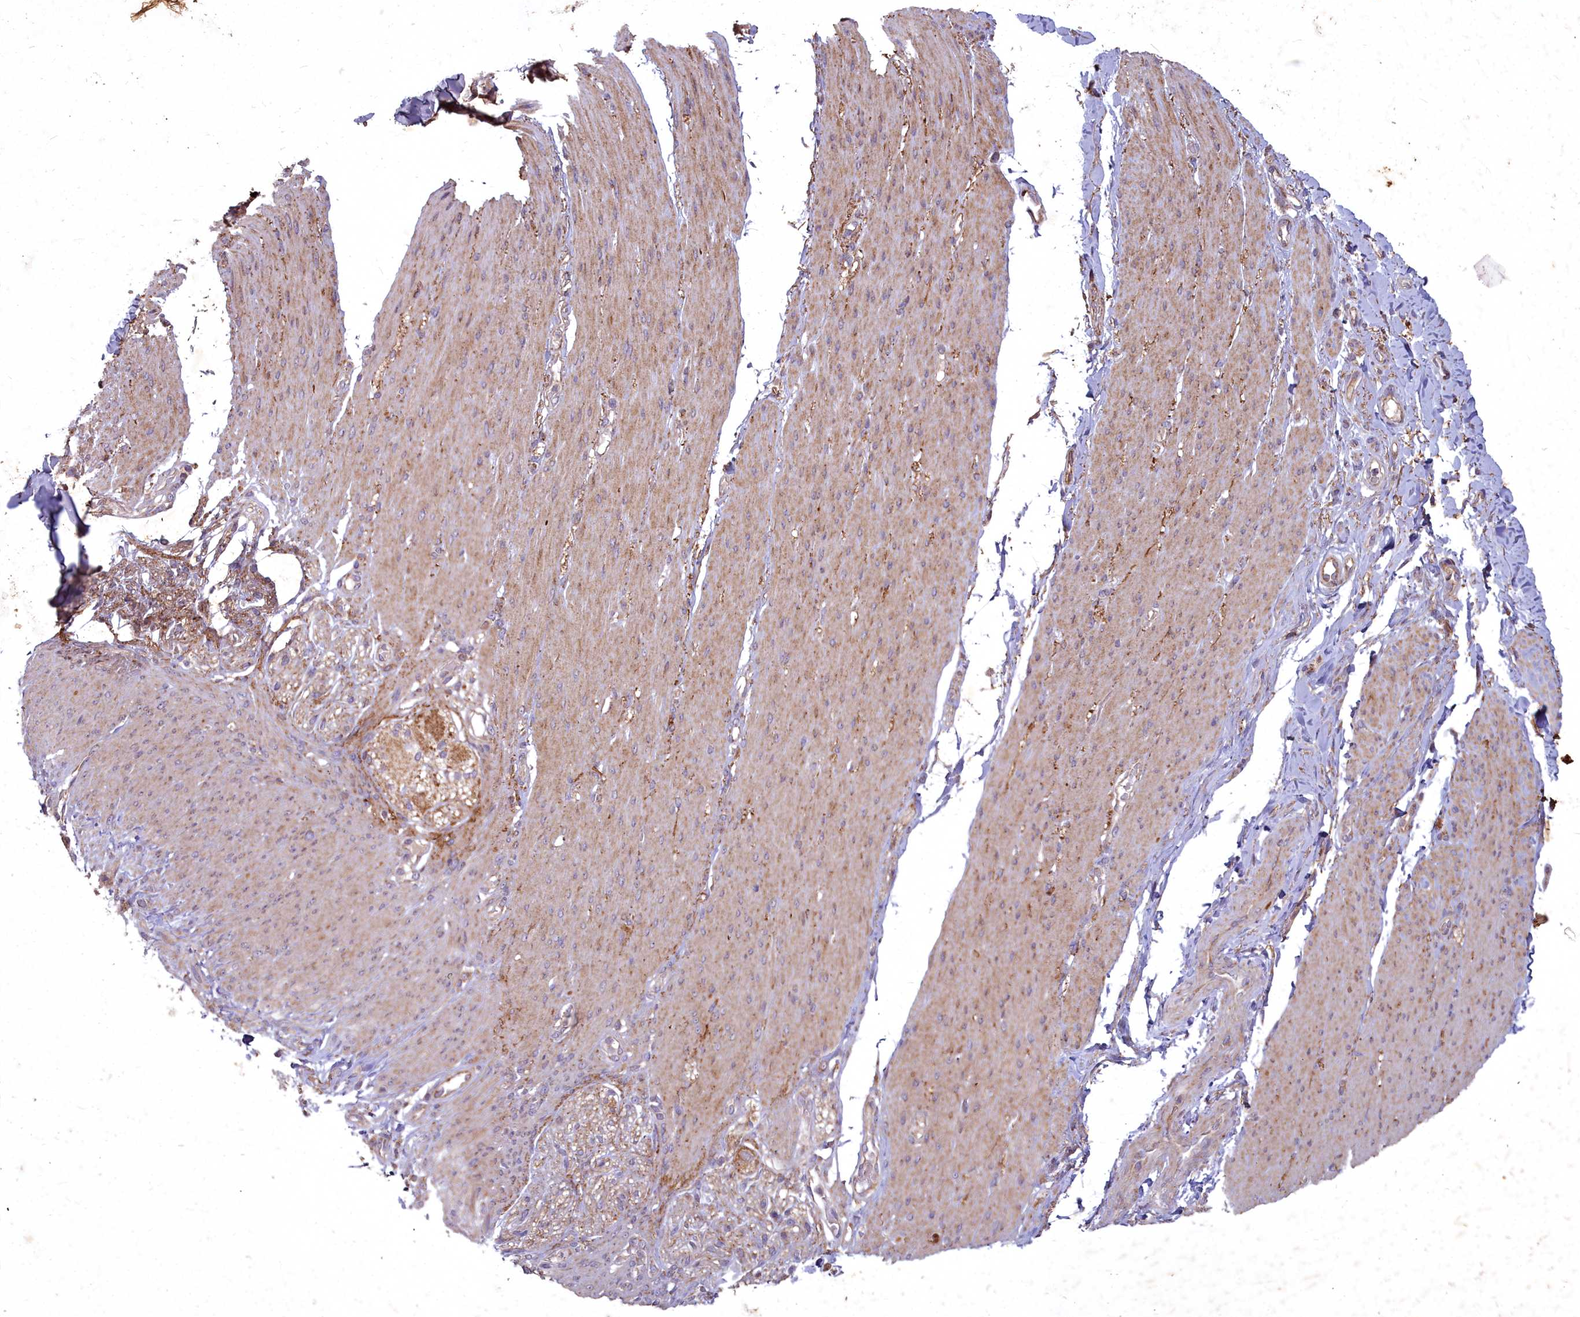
{"staining": {"intensity": "moderate", "quantity": ">75%", "location": "cytoplasmic/membranous"}, "tissue": "adipose tissue", "cell_type": "Adipocytes", "image_type": "normal", "snomed": [{"axis": "morphology", "description": "Normal tissue, NOS"}, {"axis": "topography", "description": "Colon"}, {"axis": "topography", "description": "Peripheral nerve tissue"}], "caption": "Human adipose tissue stained with a brown dye shows moderate cytoplasmic/membranous positive staining in approximately >75% of adipocytes.", "gene": "COX11", "patient": {"sex": "female", "age": 61}}